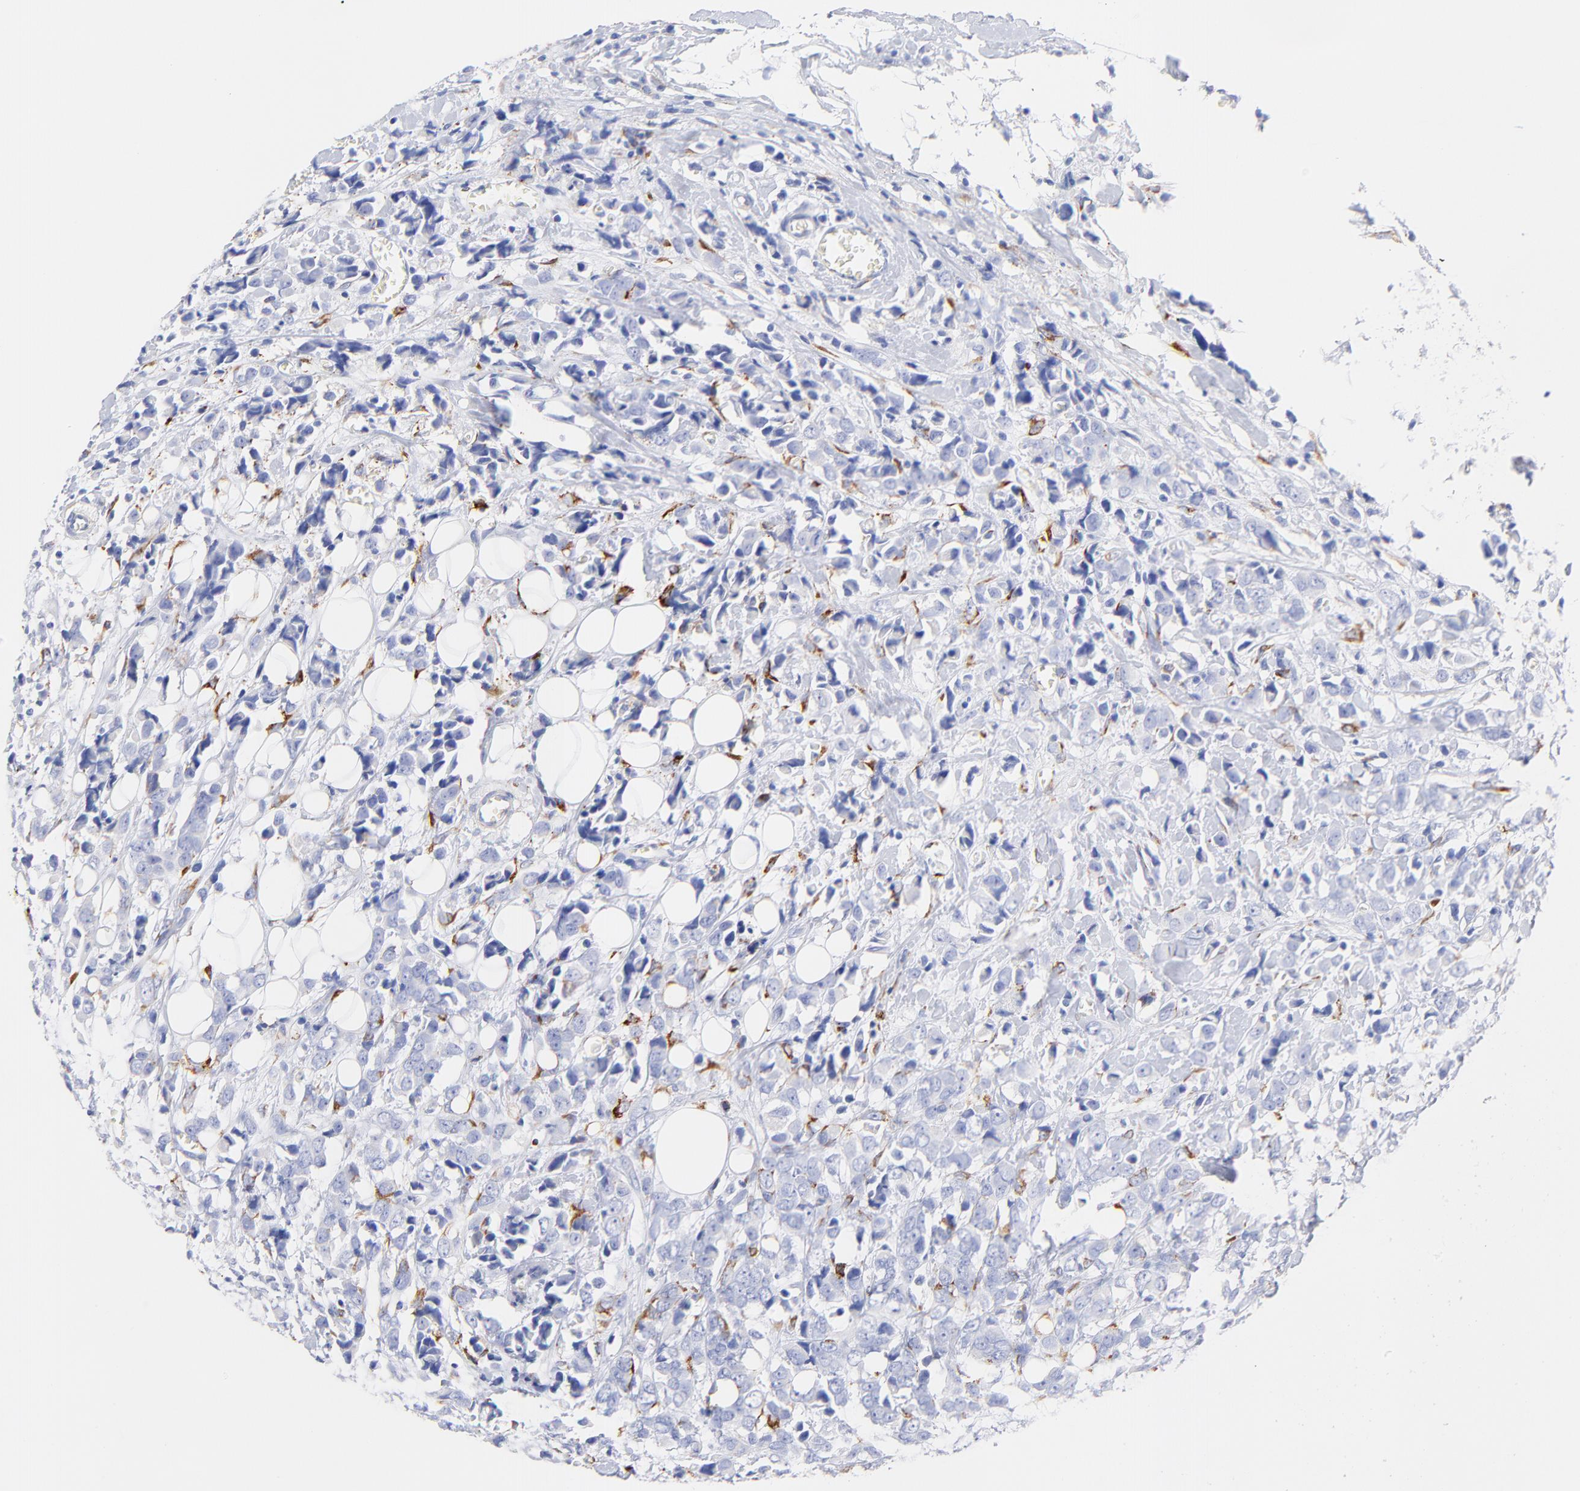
{"staining": {"intensity": "negative", "quantity": "none", "location": "none"}, "tissue": "breast cancer", "cell_type": "Tumor cells", "image_type": "cancer", "snomed": [{"axis": "morphology", "description": "Lobular carcinoma"}, {"axis": "topography", "description": "Breast"}], "caption": "The image displays no significant positivity in tumor cells of breast lobular carcinoma.", "gene": "C1QTNF6", "patient": {"sex": "female", "age": 57}}